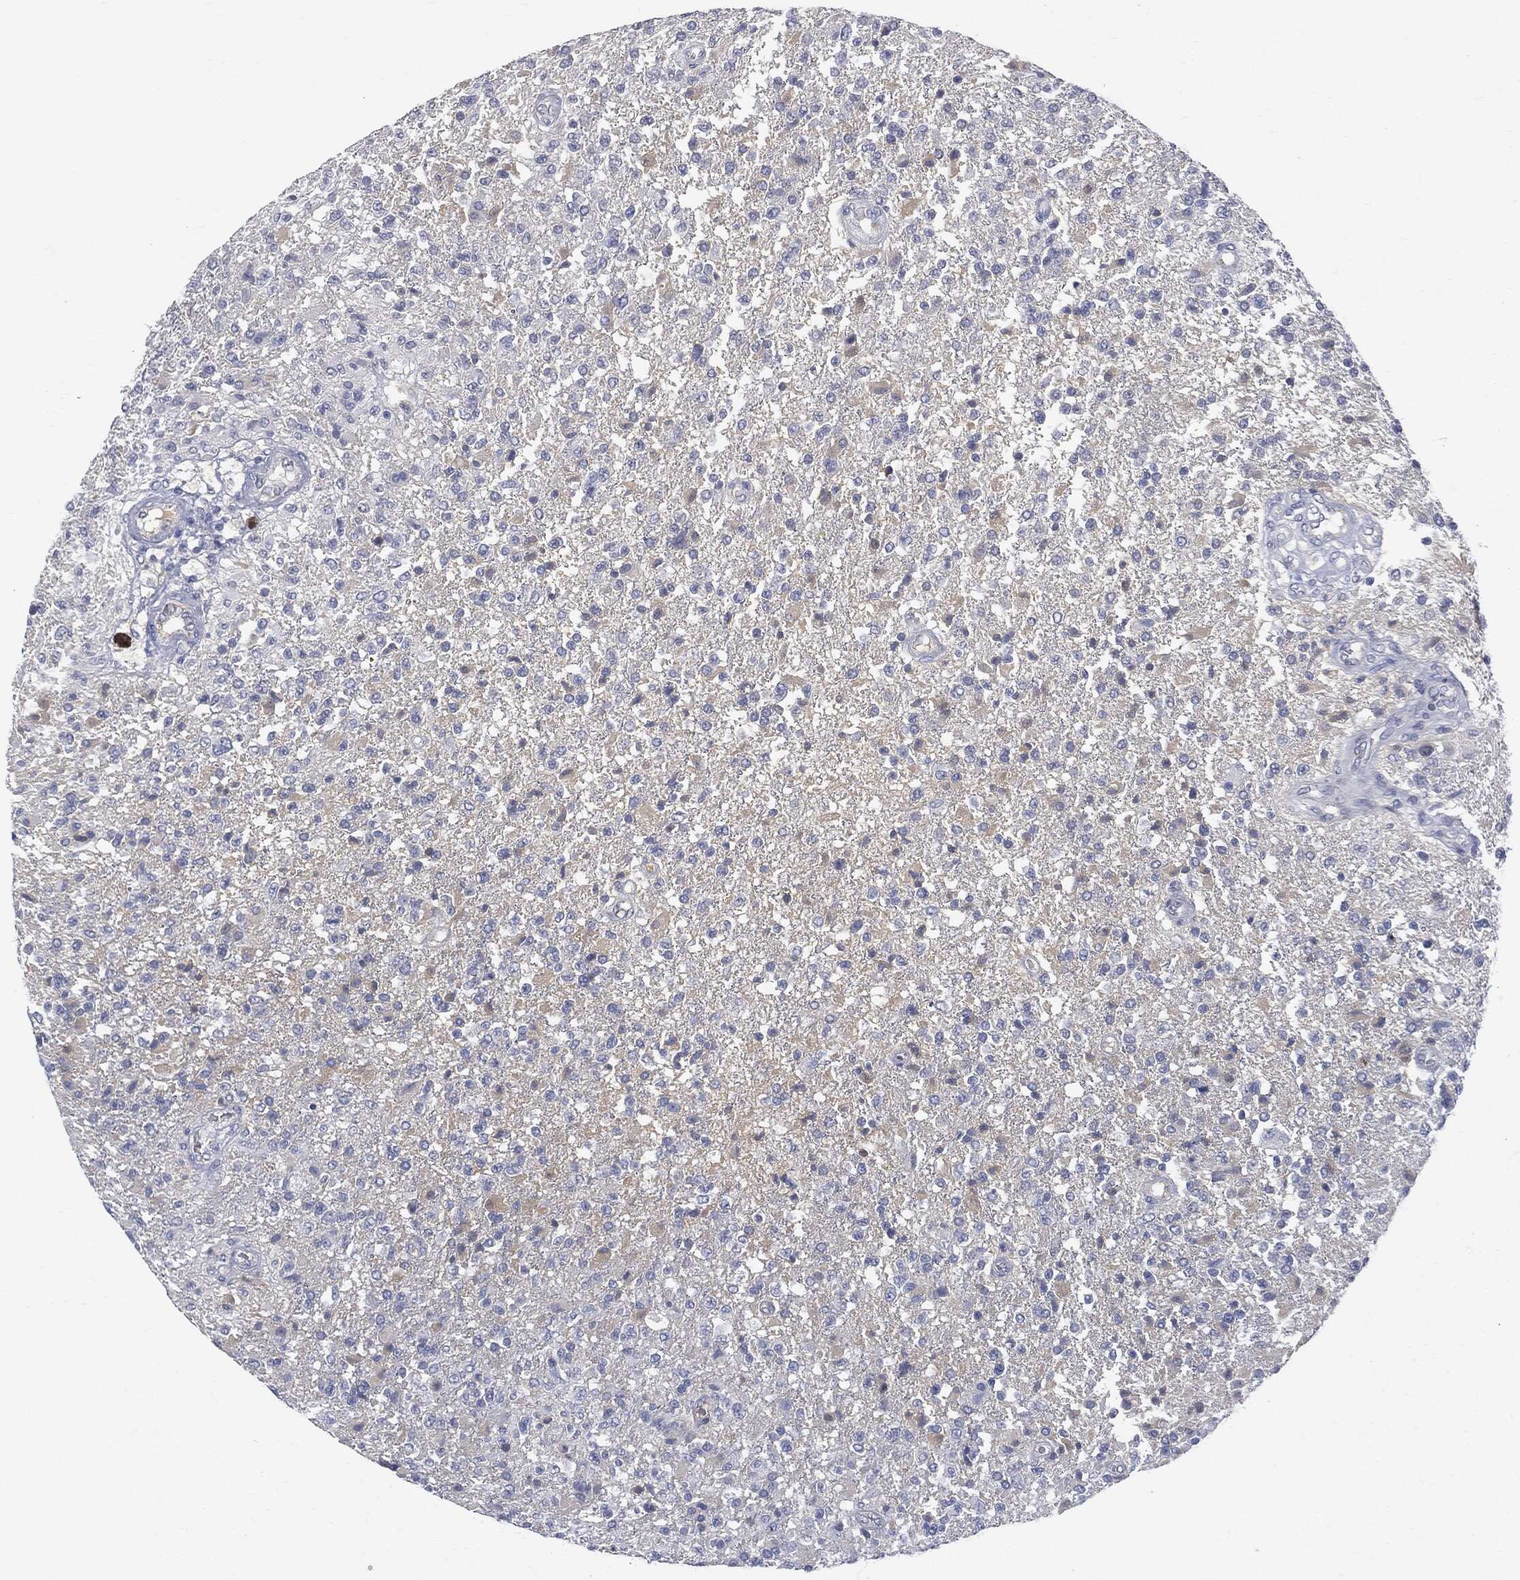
{"staining": {"intensity": "negative", "quantity": "none", "location": "none"}, "tissue": "glioma", "cell_type": "Tumor cells", "image_type": "cancer", "snomed": [{"axis": "morphology", "description": "Glioma, malignant, High grade"}, {"axis": "topography", "description": "Brain"}], "caption": "IHC micrograph of neoplastic tissue: human glioma stained with DAB (3,3'-diaminobenzidine) exhibits no significant protein expression in tumor cells.", "gene": "BTK", "patient": {"sex": "male", "age": 56}}